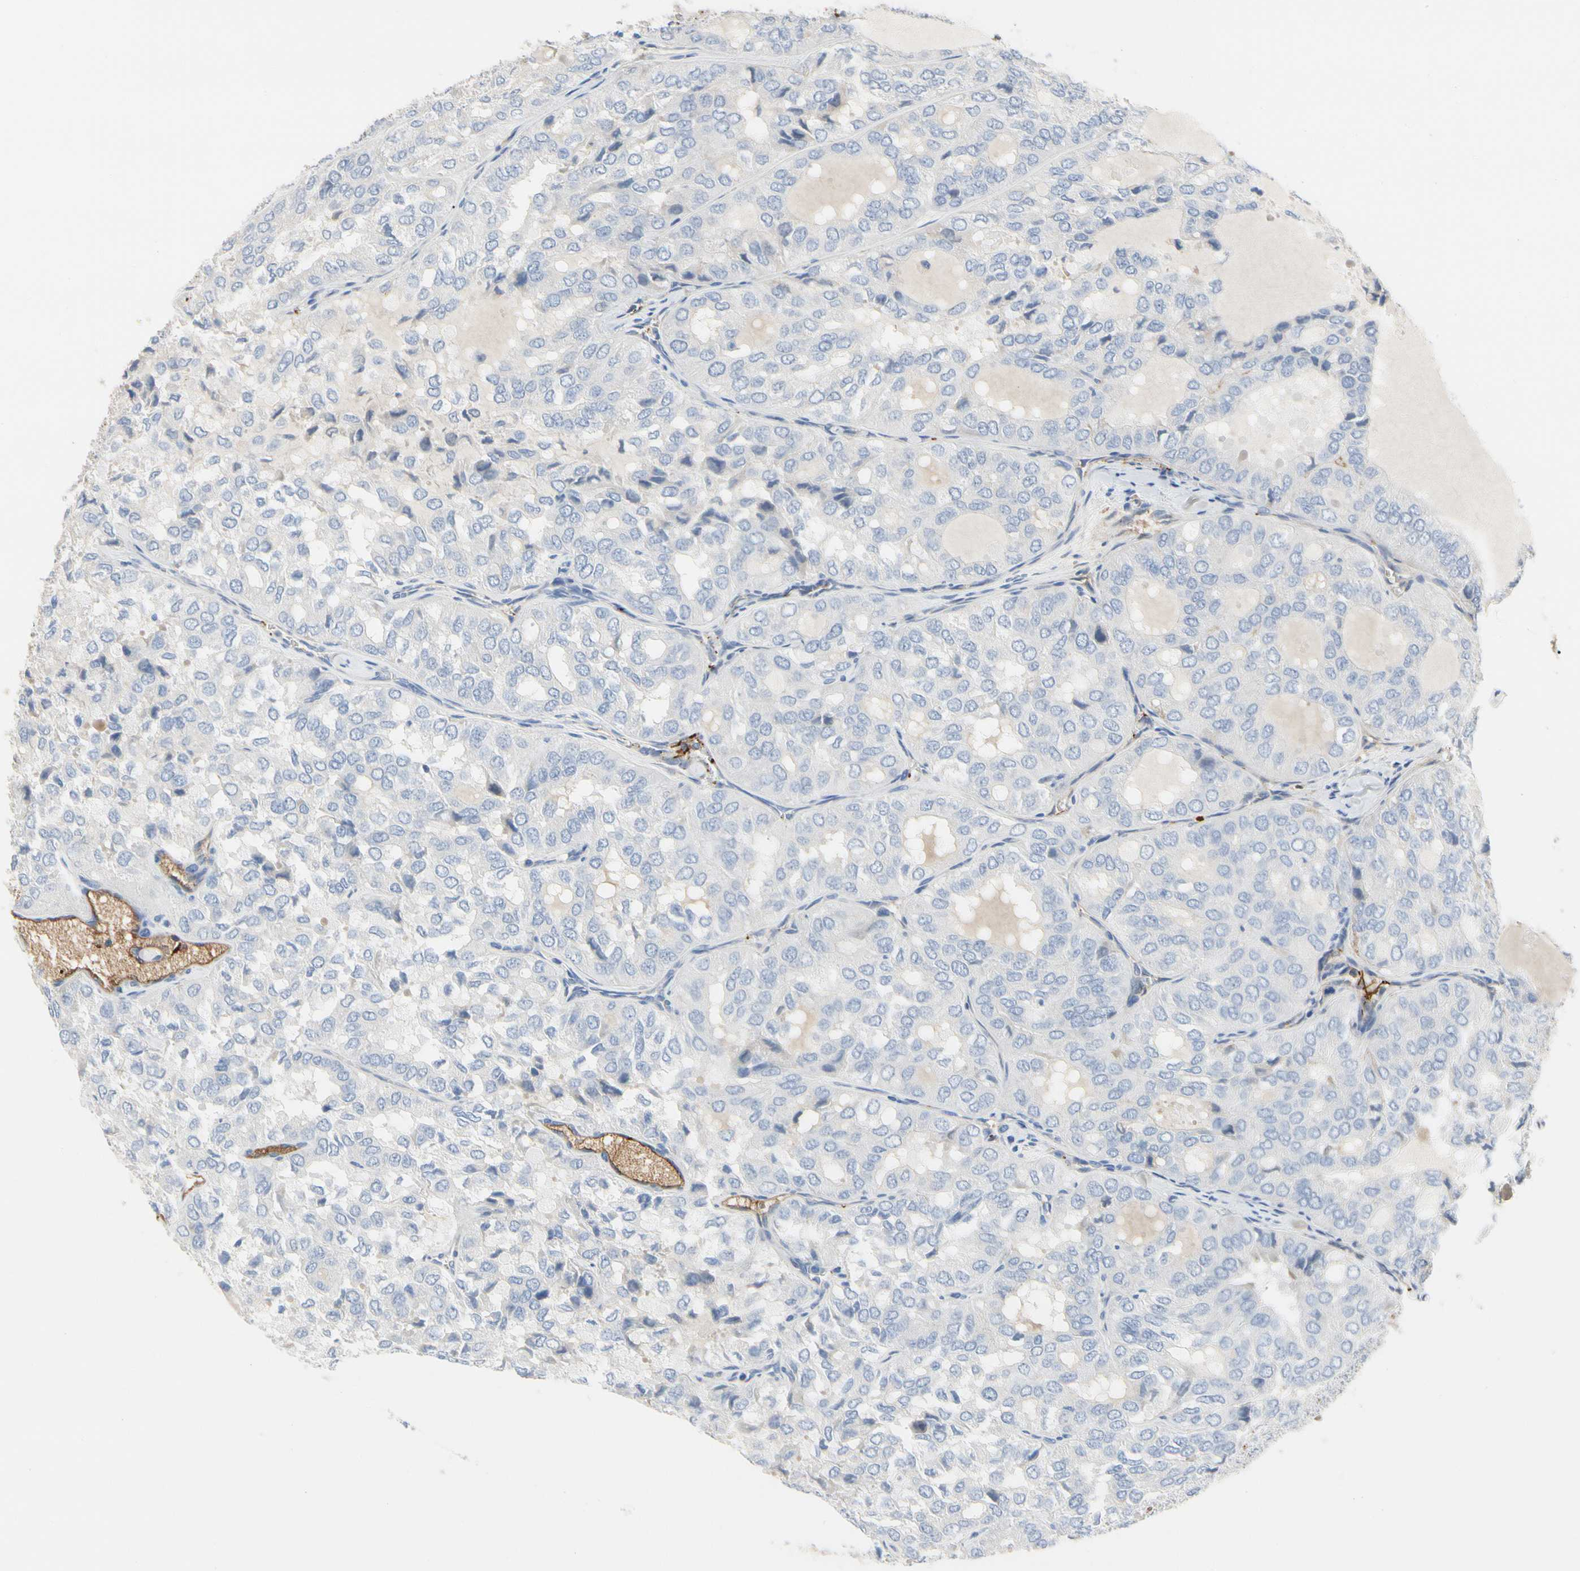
{"staining": {"intensity": "negative", "quantity": "none", "location": "none"}, "tissue": "thyroid cancer", "cell_type": "Tumor cells", "image_type": "cancer", "snomed": [{"axis": "morphology", "description": "Follicular adenoma carcinoma, NOS"}, {"axis": "topography", "description": "Thyroid gland"}], "caption": "DAB immunohistochemical staining of thyroid cancer shows no significant staining in tumor cells. Nuclei are stained in blue.", "gene": "FGB", "patient": {"sex": "male", "age": 75}}